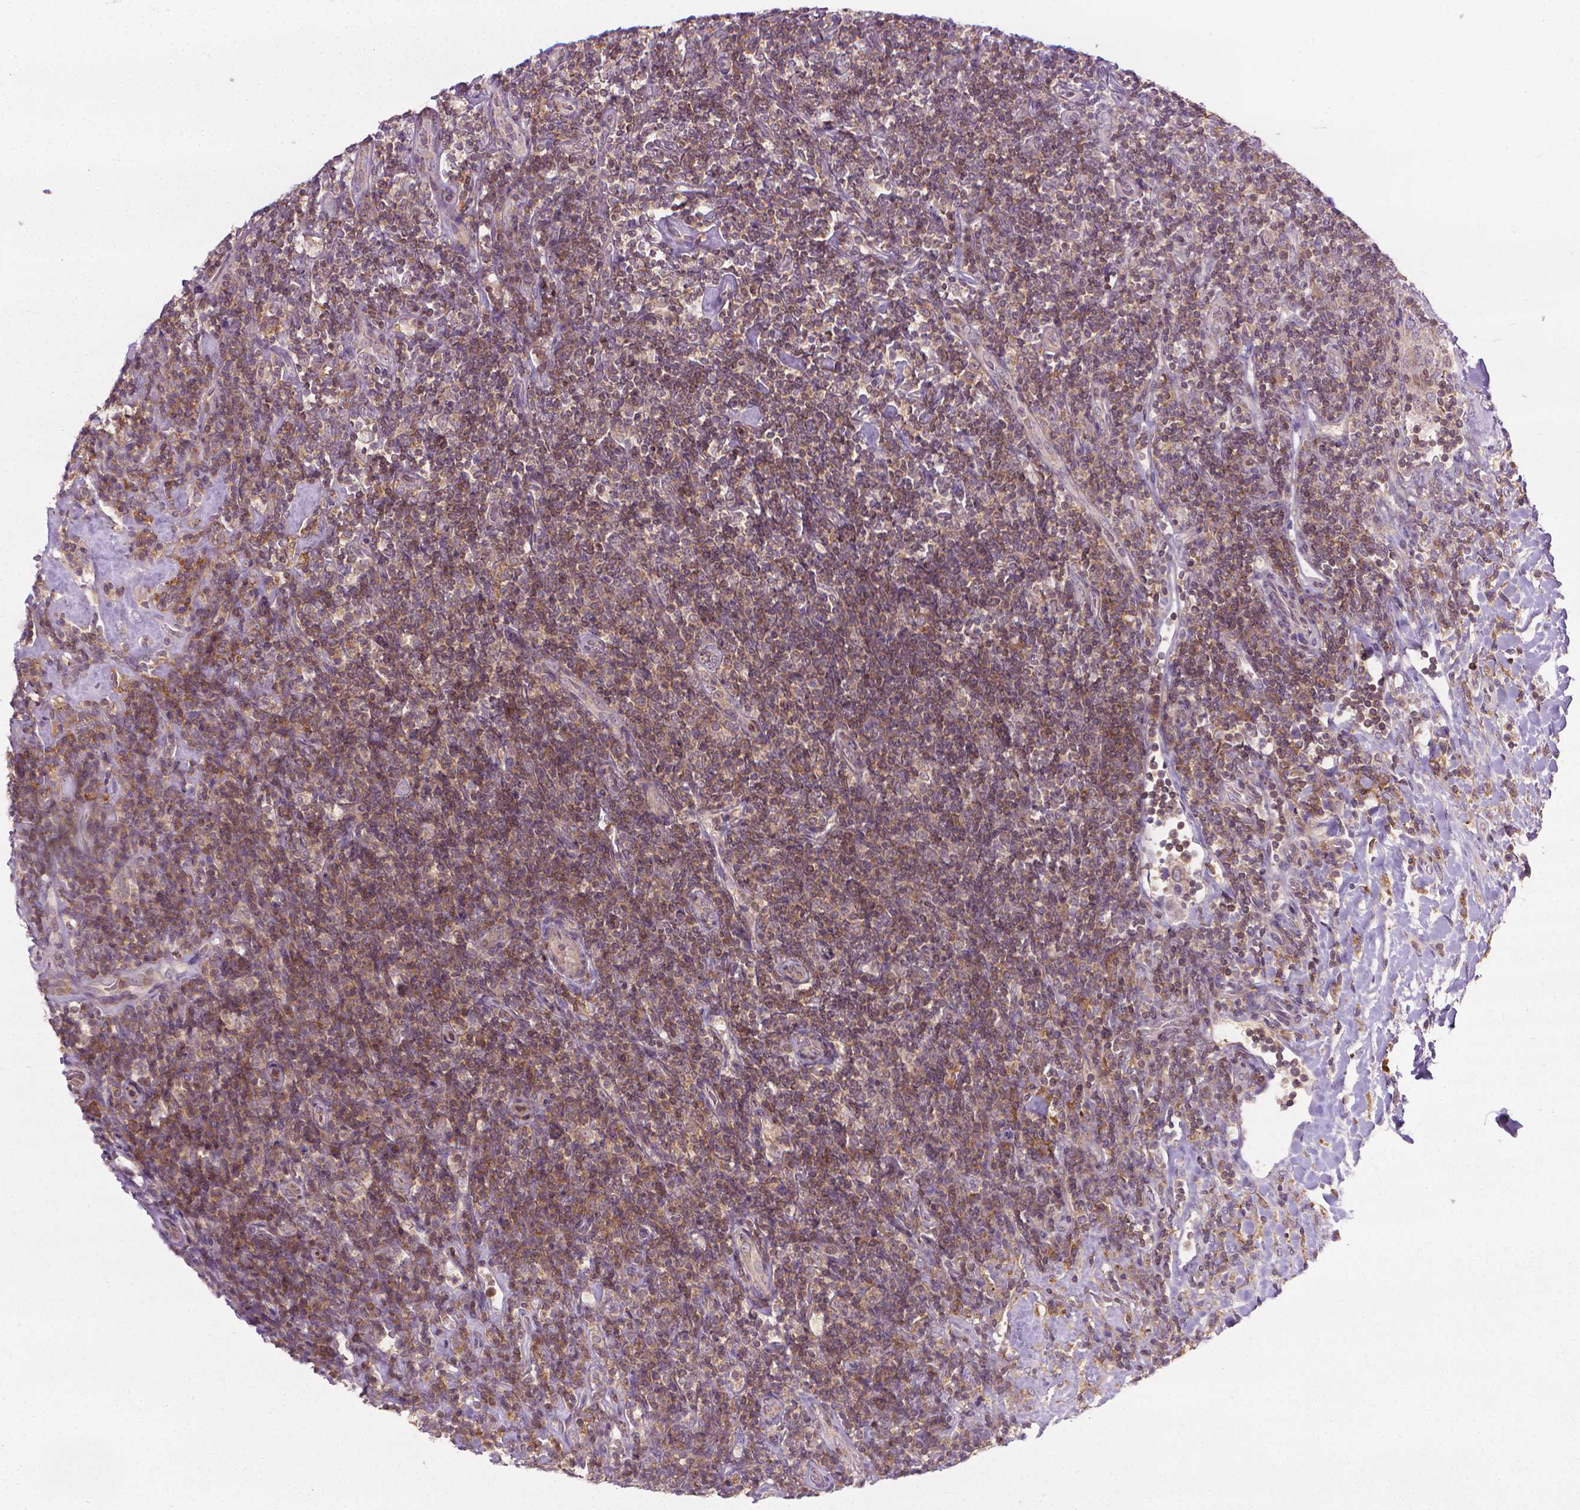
{"staining": {"intensity": "moderate", "quantity": "25%-75%", "location": "cytoplasmic/membranous"}, "tissue": "lymphoma", "cell_type": "Tumor cells", "image_type": "cancer", "snomed": [{"axis": "morphology", "description": "Hodgkin's disease, NOS"}, {"axis": "topography", "description": "Lymph node"}], "caption": "There is medium levels of moderate cytoplasmic/membranous staining in tumor cells of lymphoma, as demonstrated by immunohistochemical staining (brown color).", "gene": "PRAG1", "patient": {"sex": "male", "age": 40}}